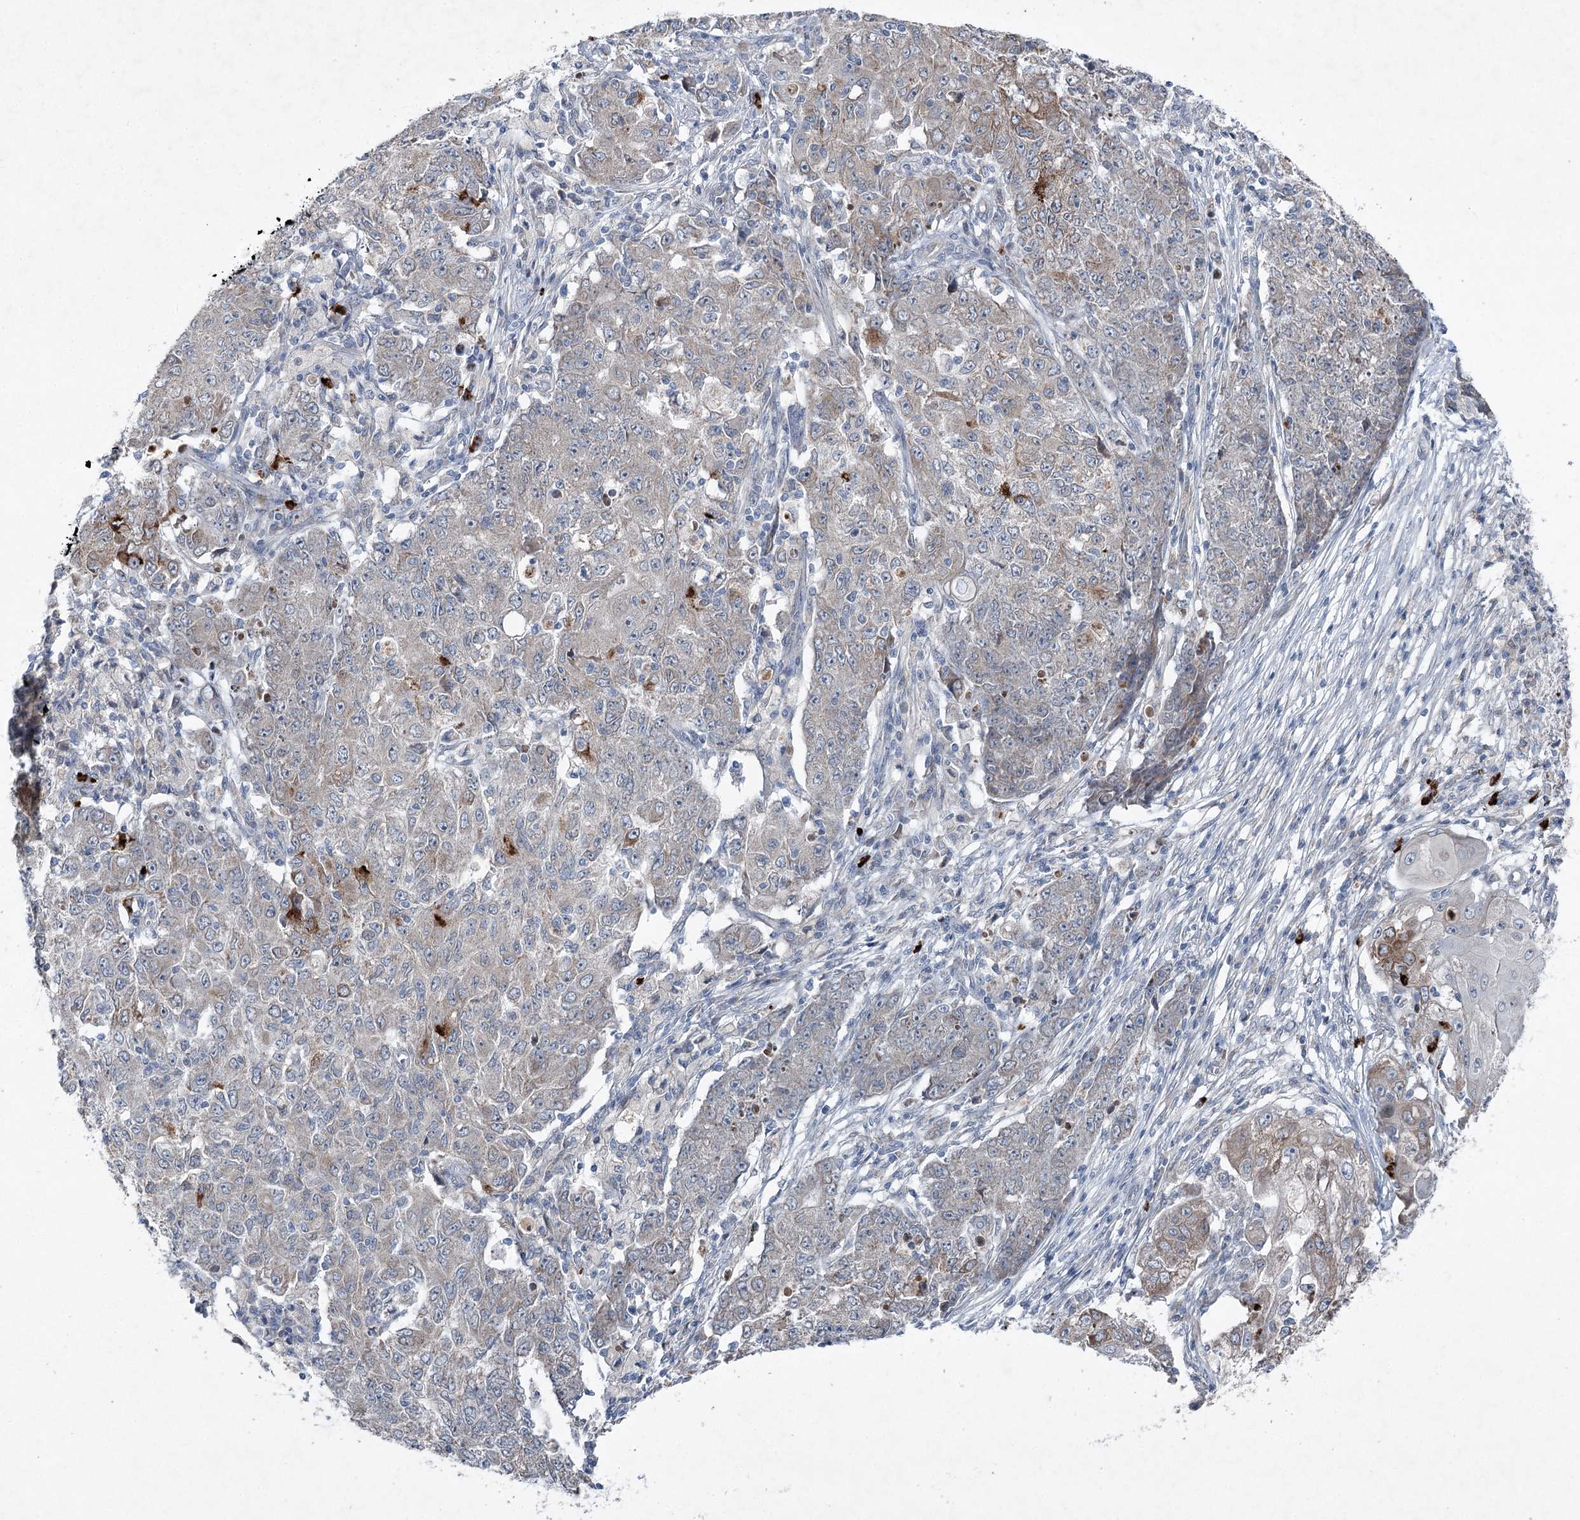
{"staining": {"intensity": "weak", "quantity": "<25%", "location": "cytoplasmic/membranous"}, "tissue": "ovarian cancer", "cell_type": "Tumor cells", "image_type": "cancer", "snomed": [{"axis": "morphology", "description": "Carcinoma, endometroid"}, {"axis": "topography", "description": "Ovary"}], "caption": "Human ovarian endometroid carcinoma stained for a protein using immunohistochemistry (IHC) reveals no staining in tumor cells.", "gene": "PLA2G12A", "patient": {"sex": "female", "age": 42}}